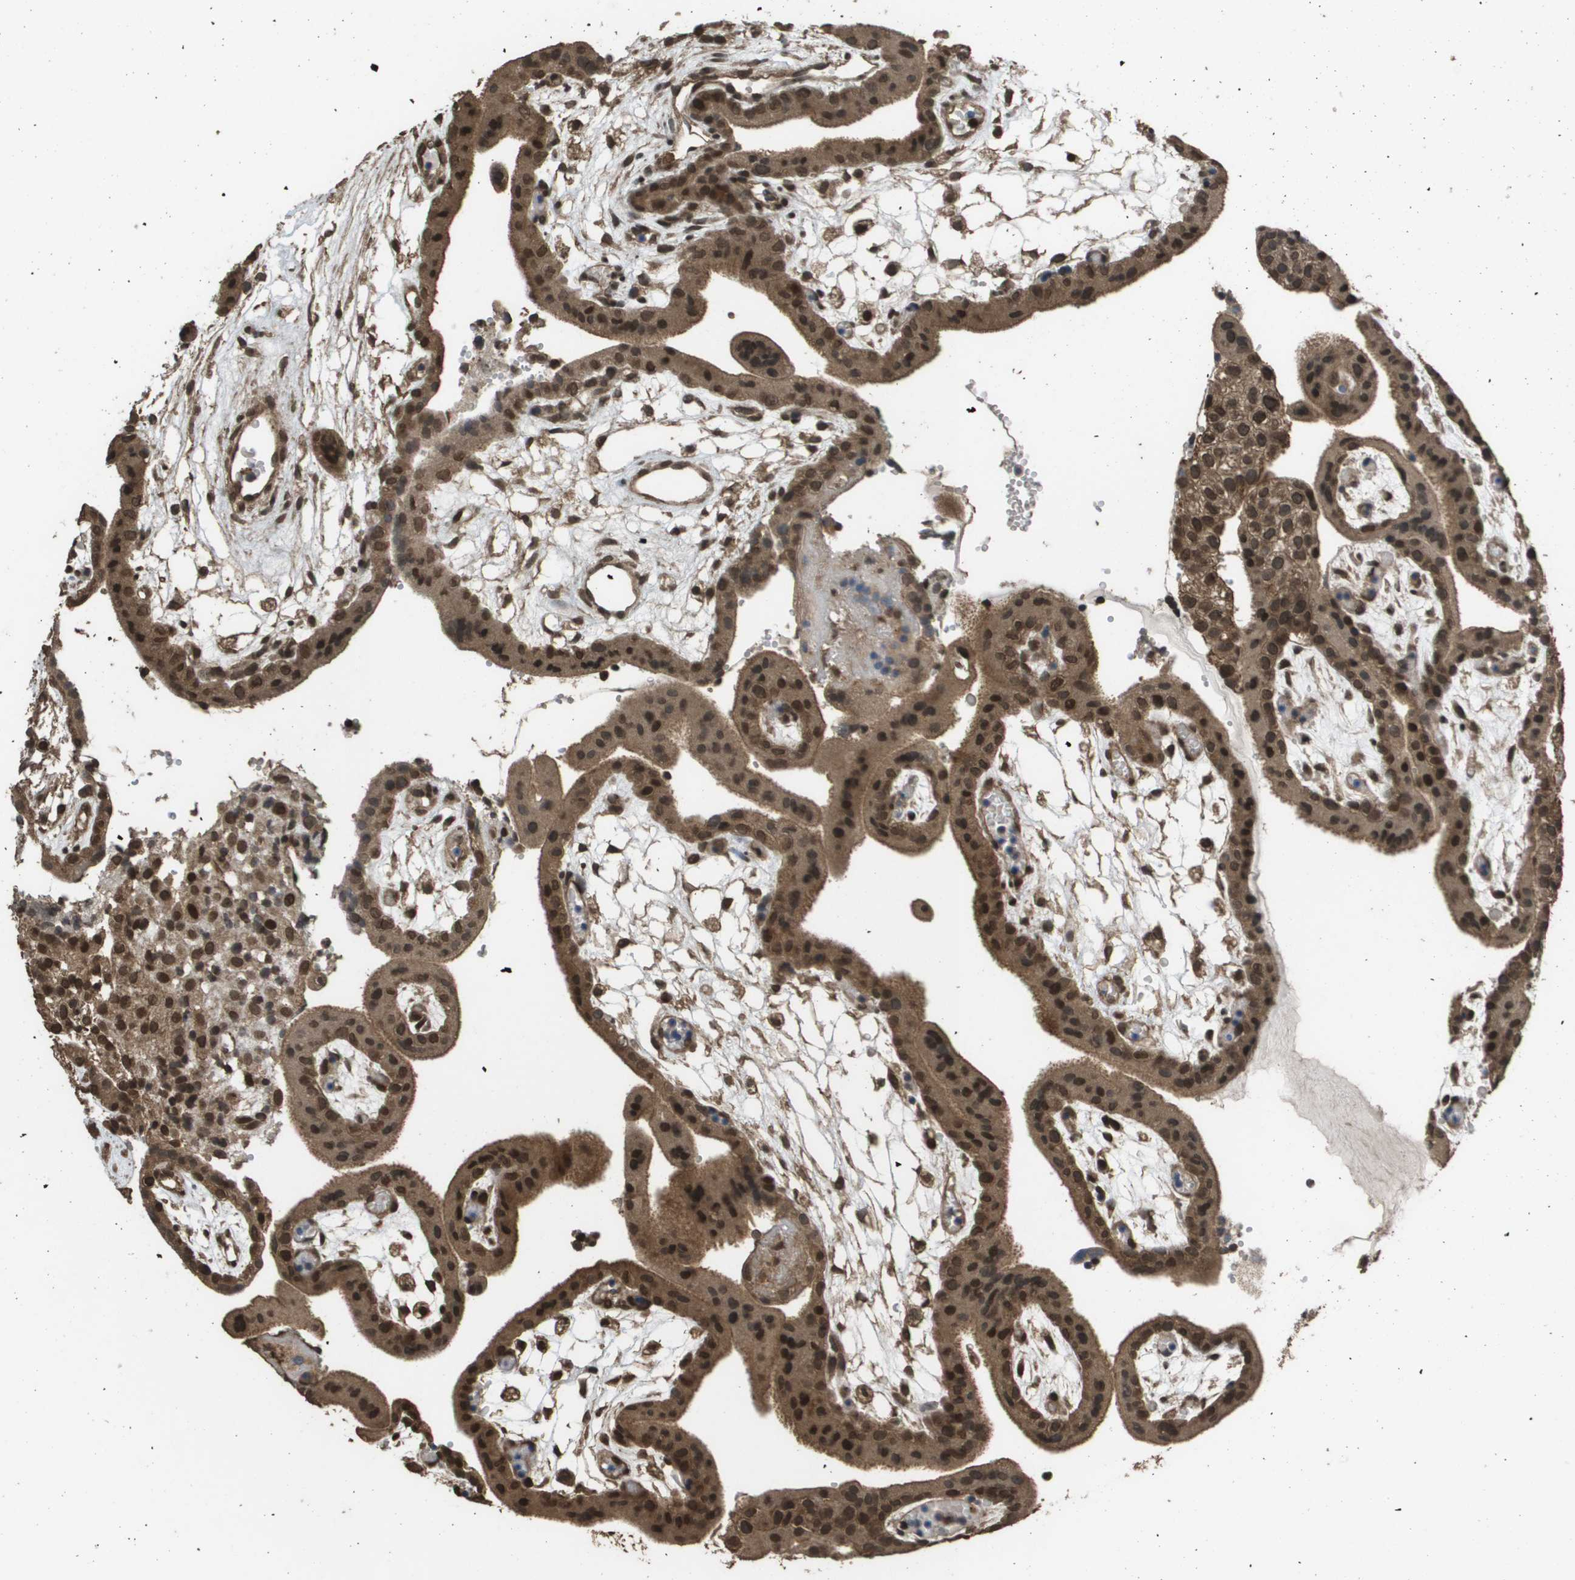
{"staining": {"intensity": "moderate", "quantity": ">75%", "location": "cytoplasmic/membranous"}, "tissue": "placenta", "cell_type": "Decidual cells", "image_type": "normal", "snomed": [{"axis": "morphology", "description": "Normal tissue, NOS"}, {"axis": "topography", "description": "Placenta"}], "caption": "Decidual cells display moderate cytoplasmic/membranous expression in approximately >75% of cells in unremarkable placenta. The protein of interest is shown in brown color, while the nuclei are stained blue.", "gene": "AXIN2", "patient": {"sex": "female", "age": 18}}